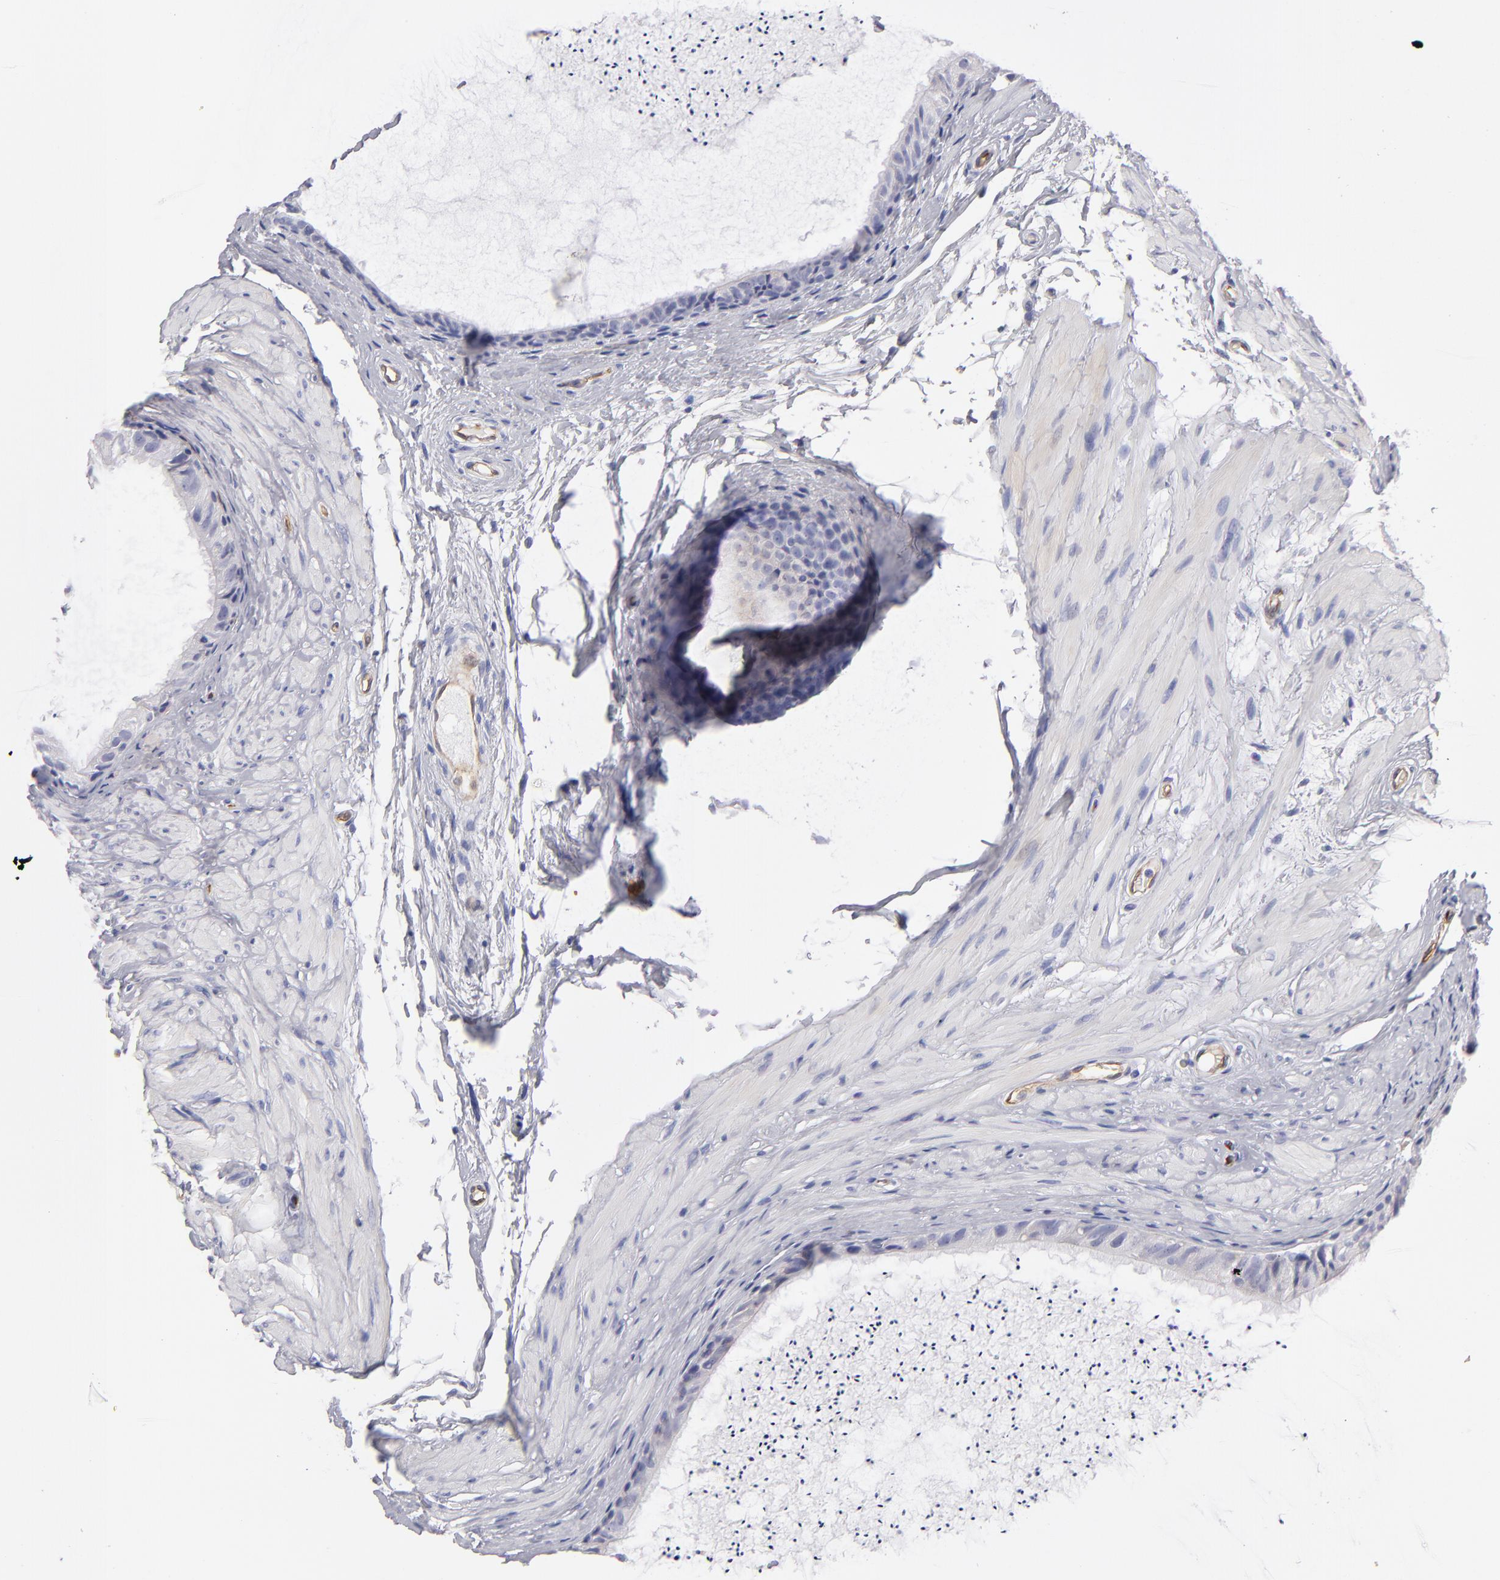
{"staining": {"intensity": "negative", "quantity": "none", "location": "none"}, "tissue": "epididymis", "cell_type": "Glandular cells", "image_type": "normal", "snomed": [{"axis": "morphology", "description": "Normal tissue, NOS"}, {"axis": "topography", "description": "Epididymis"}], "caption": "This is a image of immunohistochemistry staining of benign epididymis, which shows no positivity in glandular cells.", "gene": "PLVAP", "patient": {"sex": "male", "age": 77}}